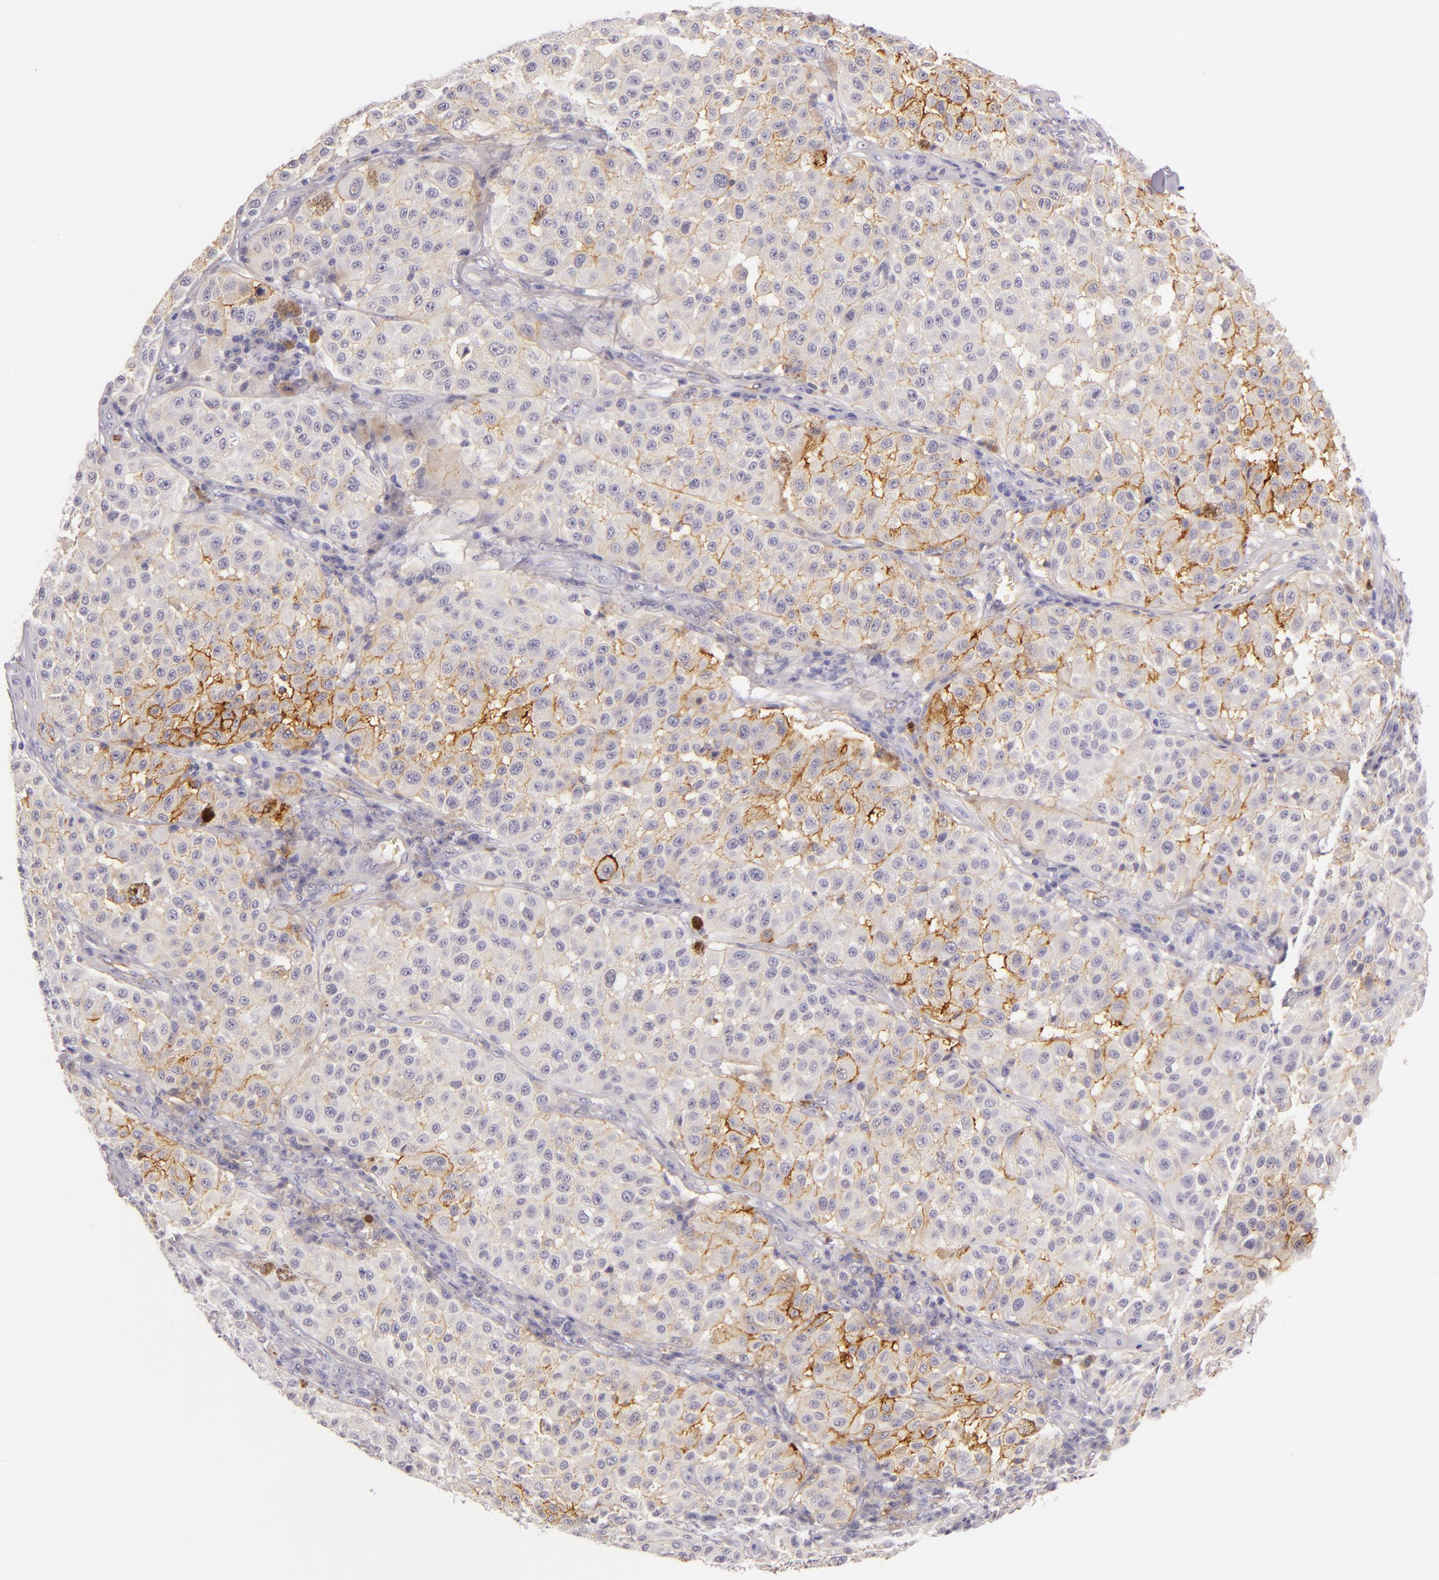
{"staining": {"intensity": "moderate", "quantity": "<25%", "location": "cytoplasmic/membranous"}, "tissue": "melanoma", "cell_type": "Tumor cells", "image_type": "cancer", "snomed": [{"axis": "morphology", "description": "Malignant melanoma, NOS"}, {"axis": "topography", "description": "Skin"}], "caption": "Approximately <25% of tumor cells in malignant melanoma display moderate cytoplasmic/membranous protein staining as visualized by brown immunohistochemical staining.", "gene": "ICAM1", "patient": {"sex": "female", "age": 64}}